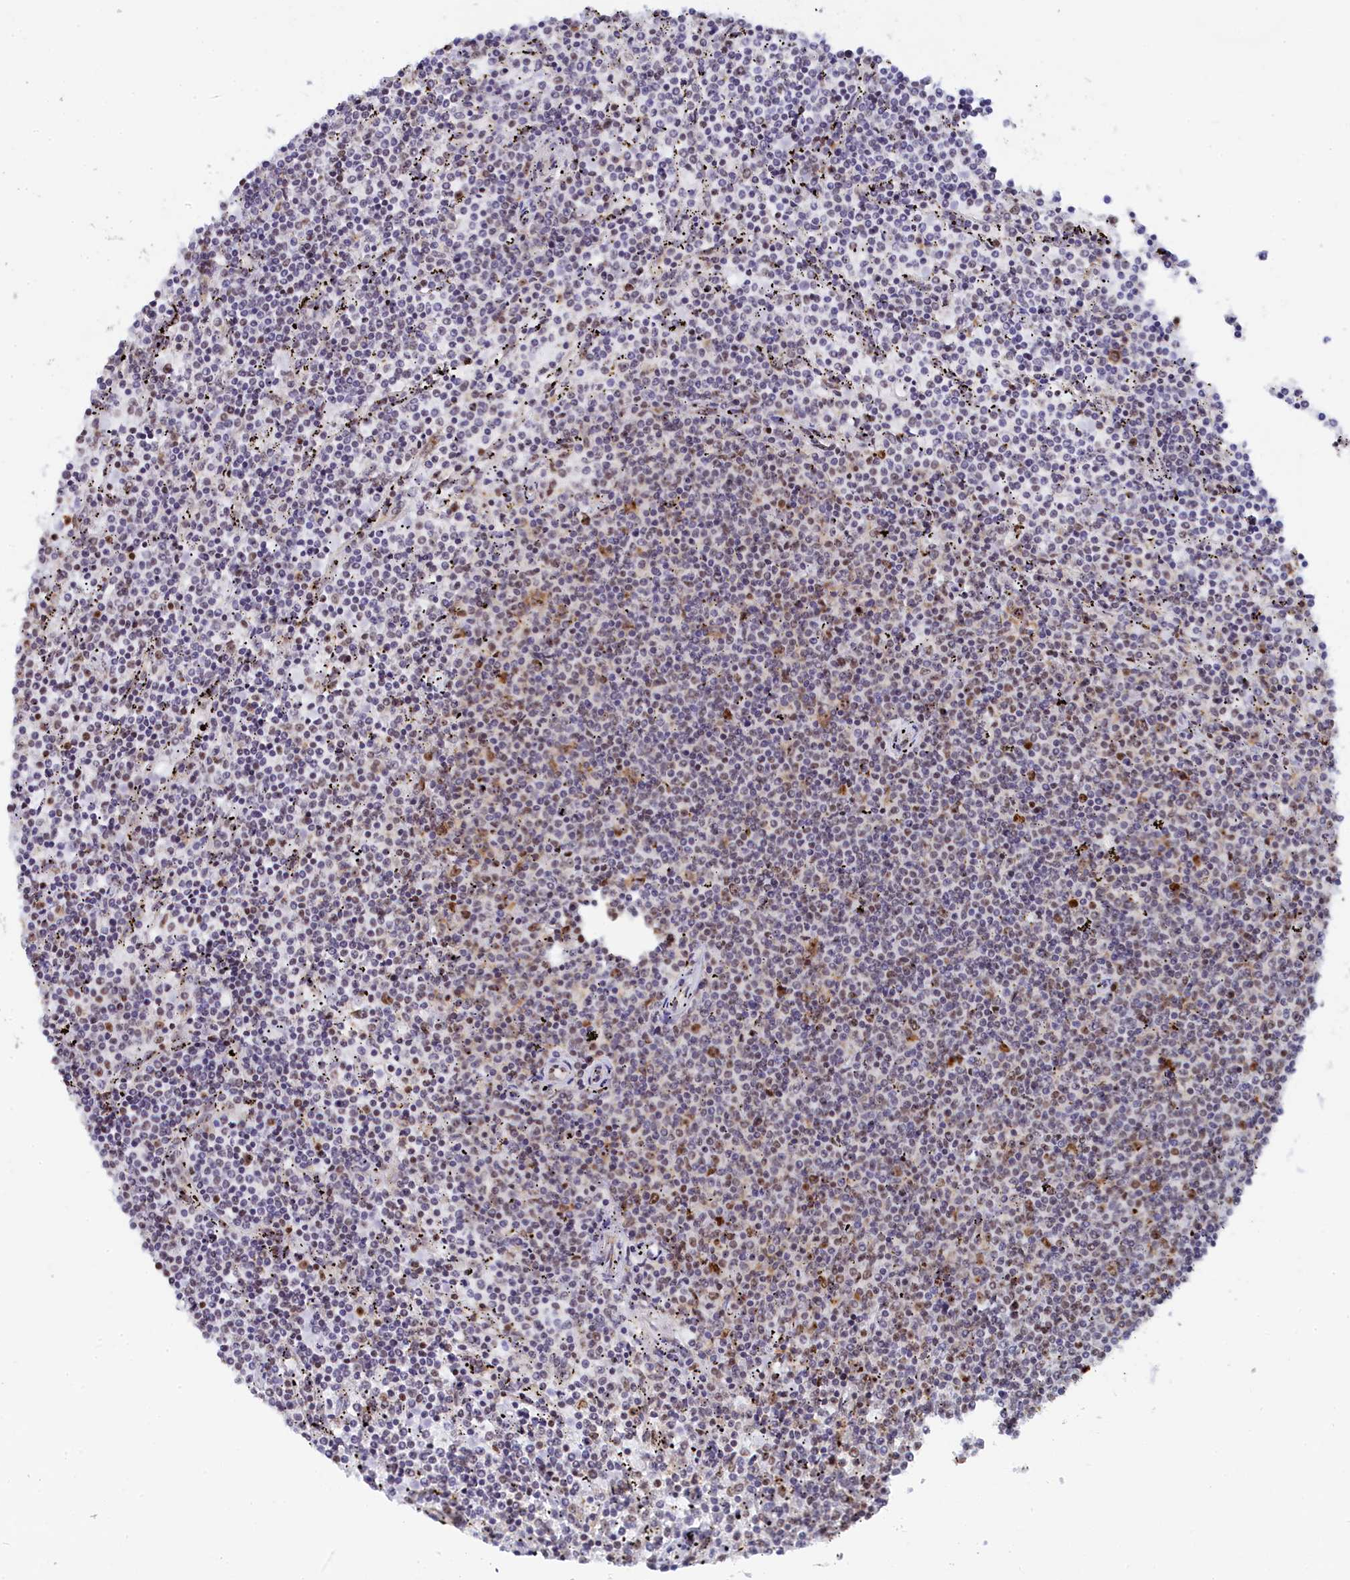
{"staining": {"intensity": "weak", "quantity": "<25%", "location": "nuclear"}, "tissue": "lymphoma", "cell_type": "Tumor cells", "image_type": "cancer", "snomed": [{"axis": "morphology", "description": "Malignant lymphoma, non-Hodgkin's type, Low grade"}, {"axis": "topography", "description": "Spleen"}], "caption": "Tumor cells show no significant staining in lymphoma. (DAB IHC with hematoxylin counter stain).", "gene": "RSL1D1", "patient": {"sex": "female", "age": 50}}